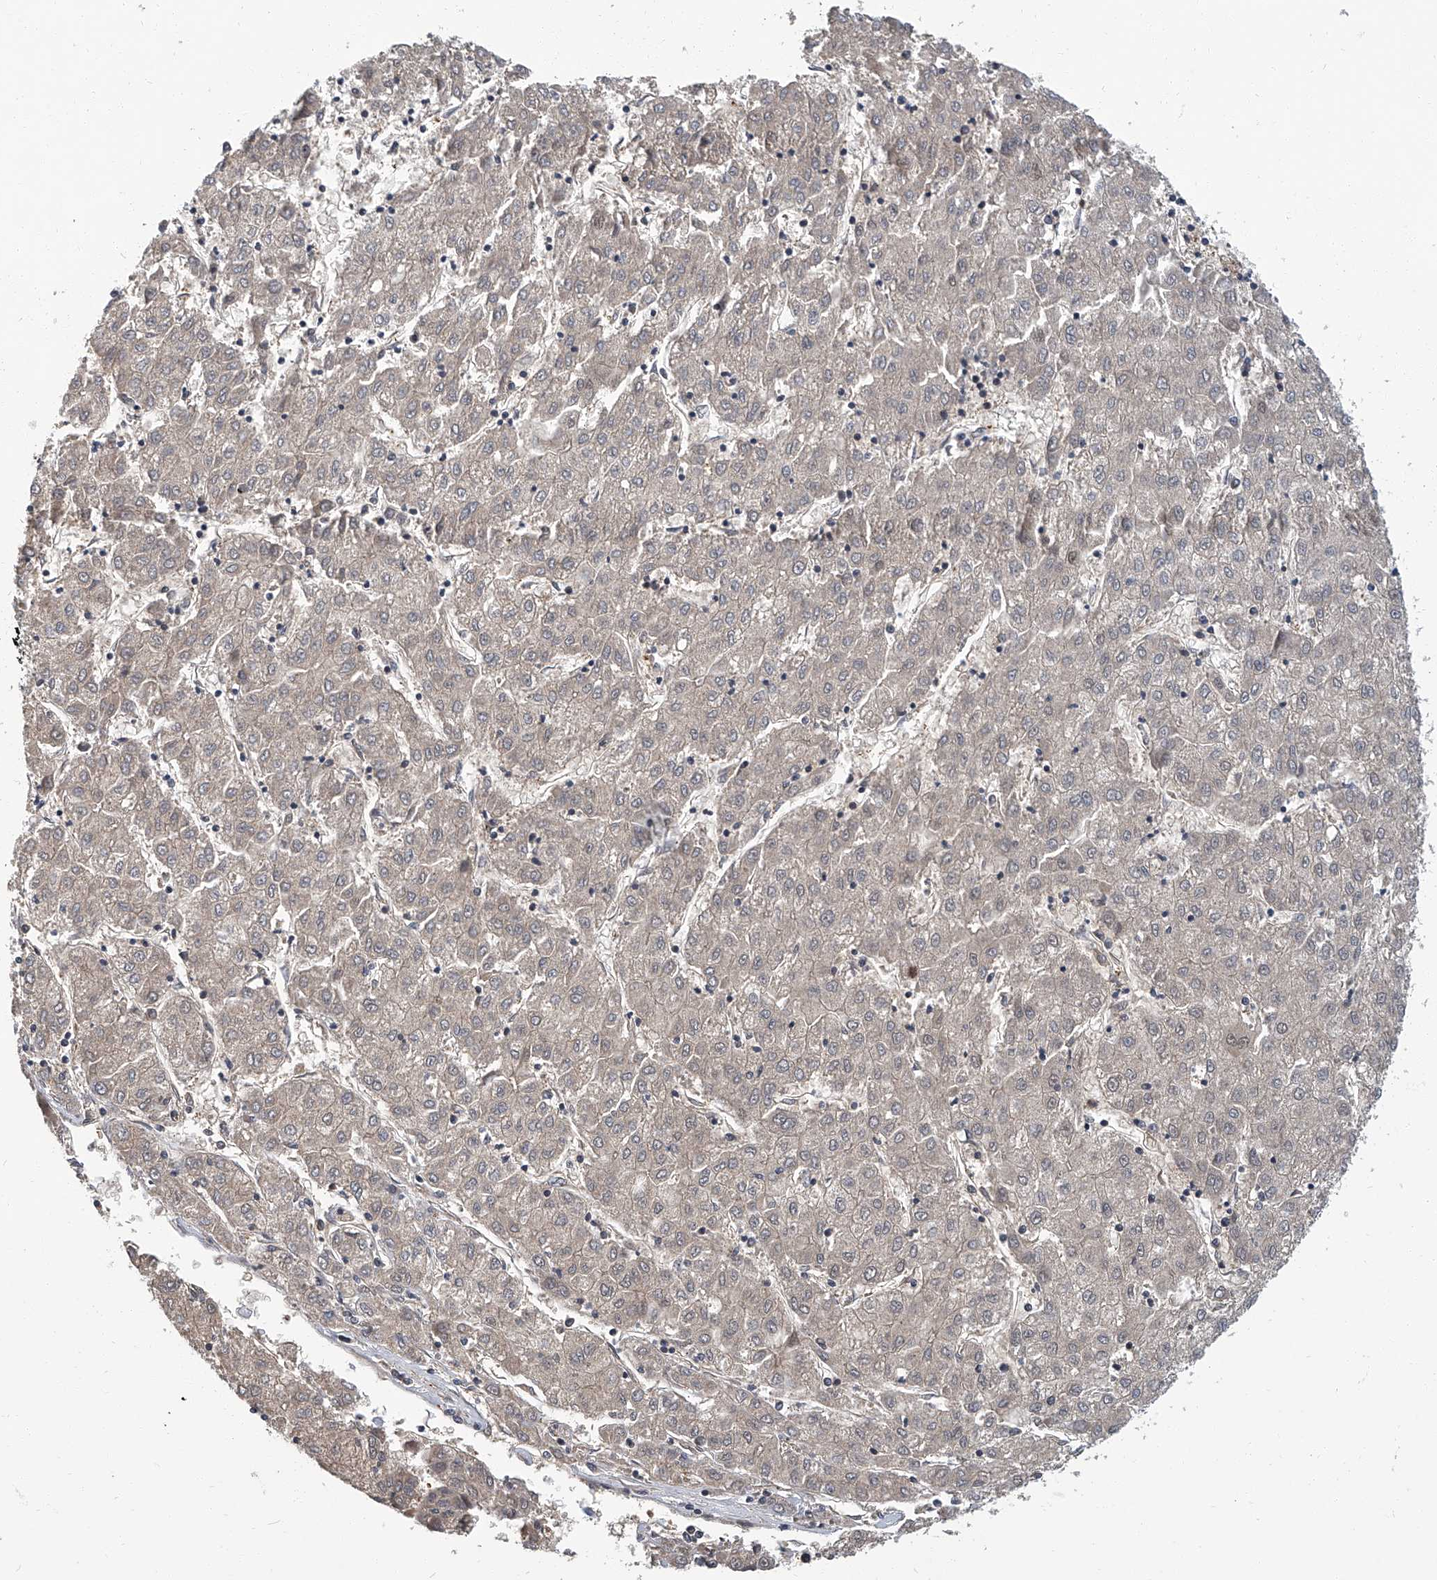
{"staining": {"intensity": "weak", "quantity": "25%-75%", "location": "cytoplasmic/membranous"}, "tissue": "liver cancer", "cell_type": "Tumor cells", "image_type": "cancer", "snomed": [{"axis": "morphology", "description": "Carcinoma, Hepatocellular, NOS"}, {"axis": "topography", "description": "Liver"}], "caption": "The image exhibits staining of liver hepatocellular carcinoma, revealing weak cytoplasmic/membranous protein positivity (brown color) within tumor cells.", "gene": "PSMB10", "patient": {"sex": "male", "age": 72}}